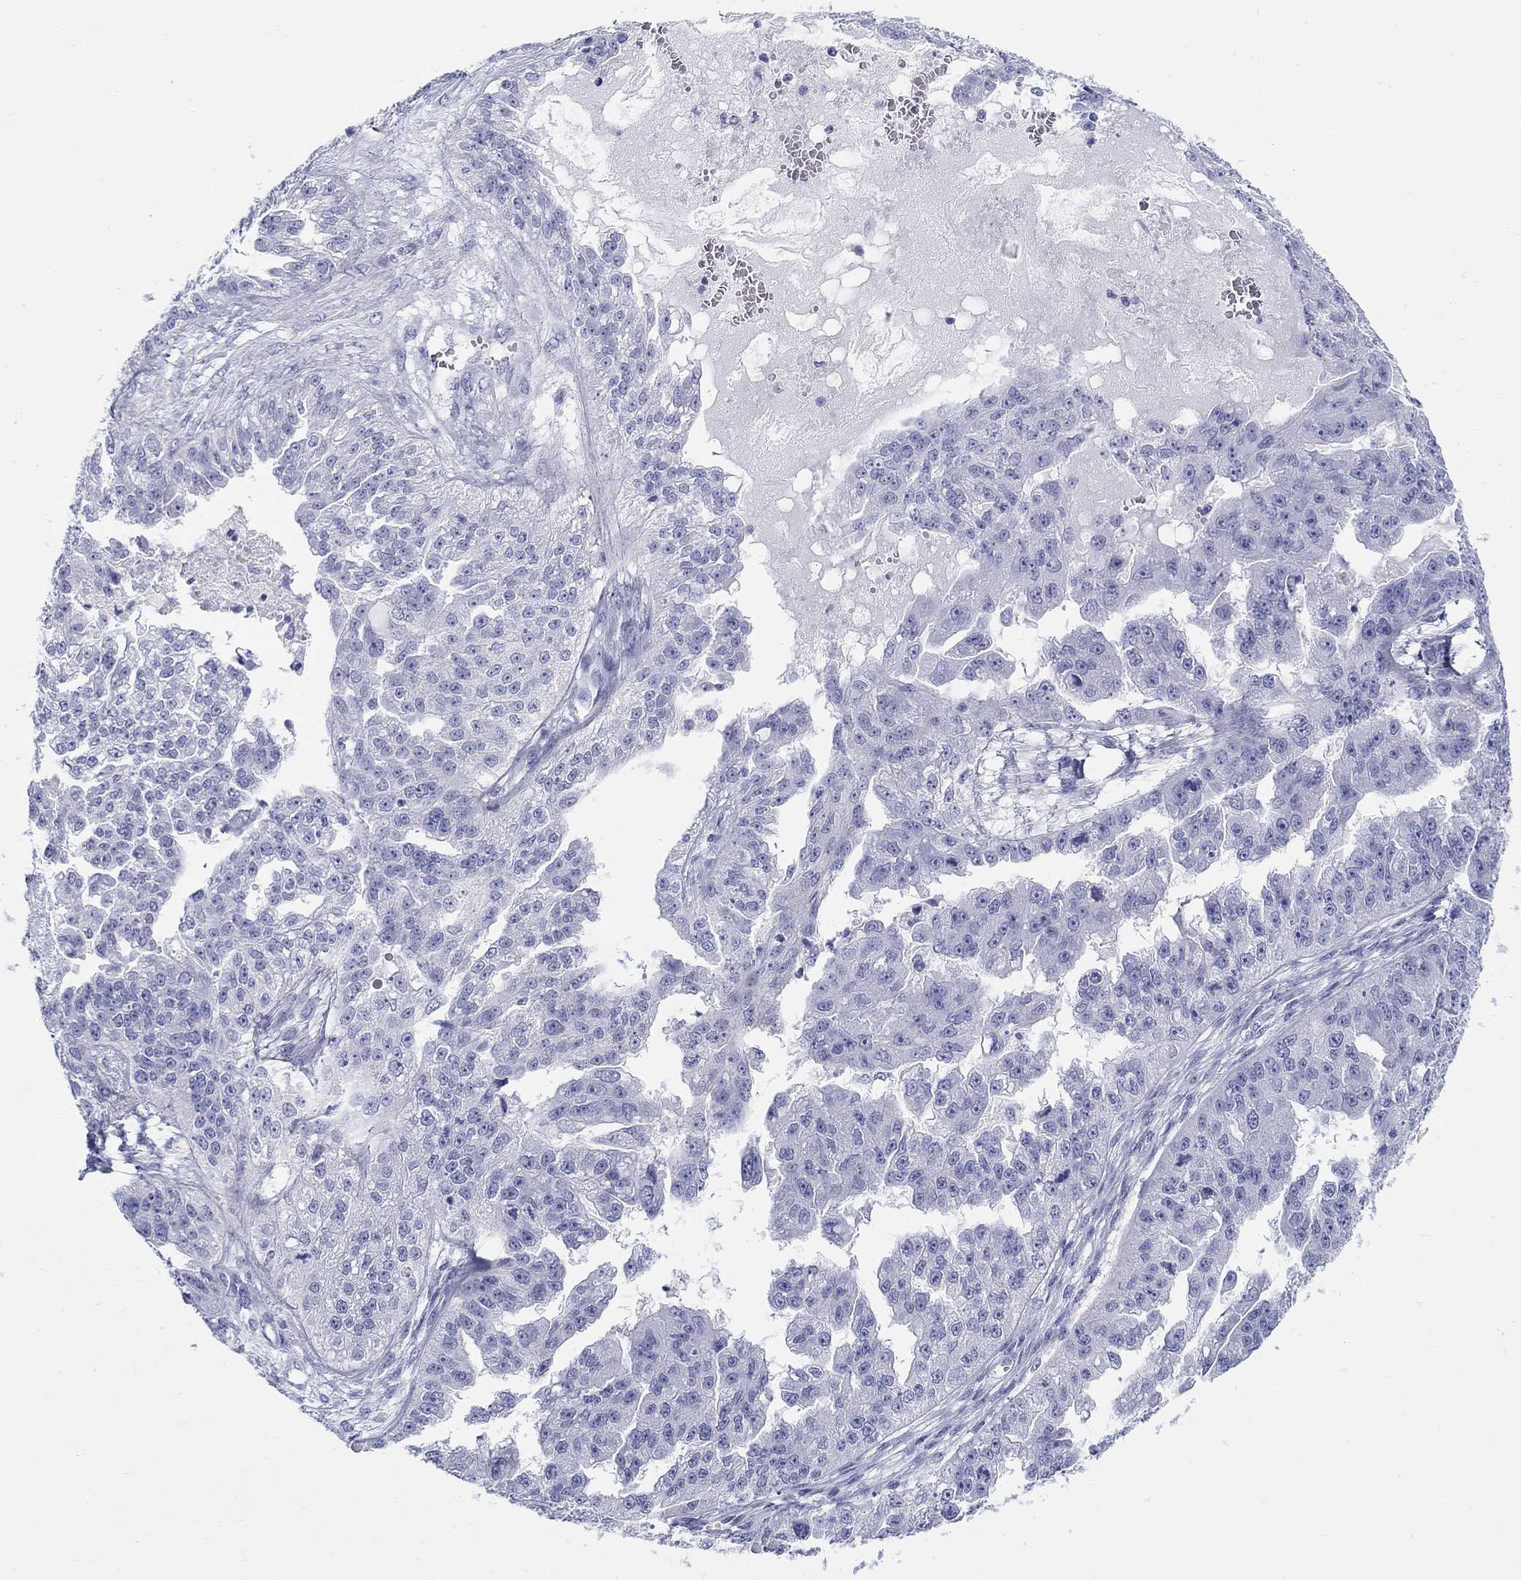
{"staining": {"intensity": "negative", "quantity": "none", "location": "none"}, "tissue": "ovarian cancer", "cell_type": "Tumor cells", "image_type": "cancer", "snomed": [{"axis": "morphology", "description": "Cystadenocarcinoma, serous, NOS"}, {"axis": "topography", "description": "Ovary"}], "caption": "Micrograph shows no significant protein staining in tumor cells of serous cystadenocarcinoma (ovarian). (IHC, brightfield microscopy, high magnification).", "gene": "LAMP5", "patient": {"sex": "female", "age": 58}}